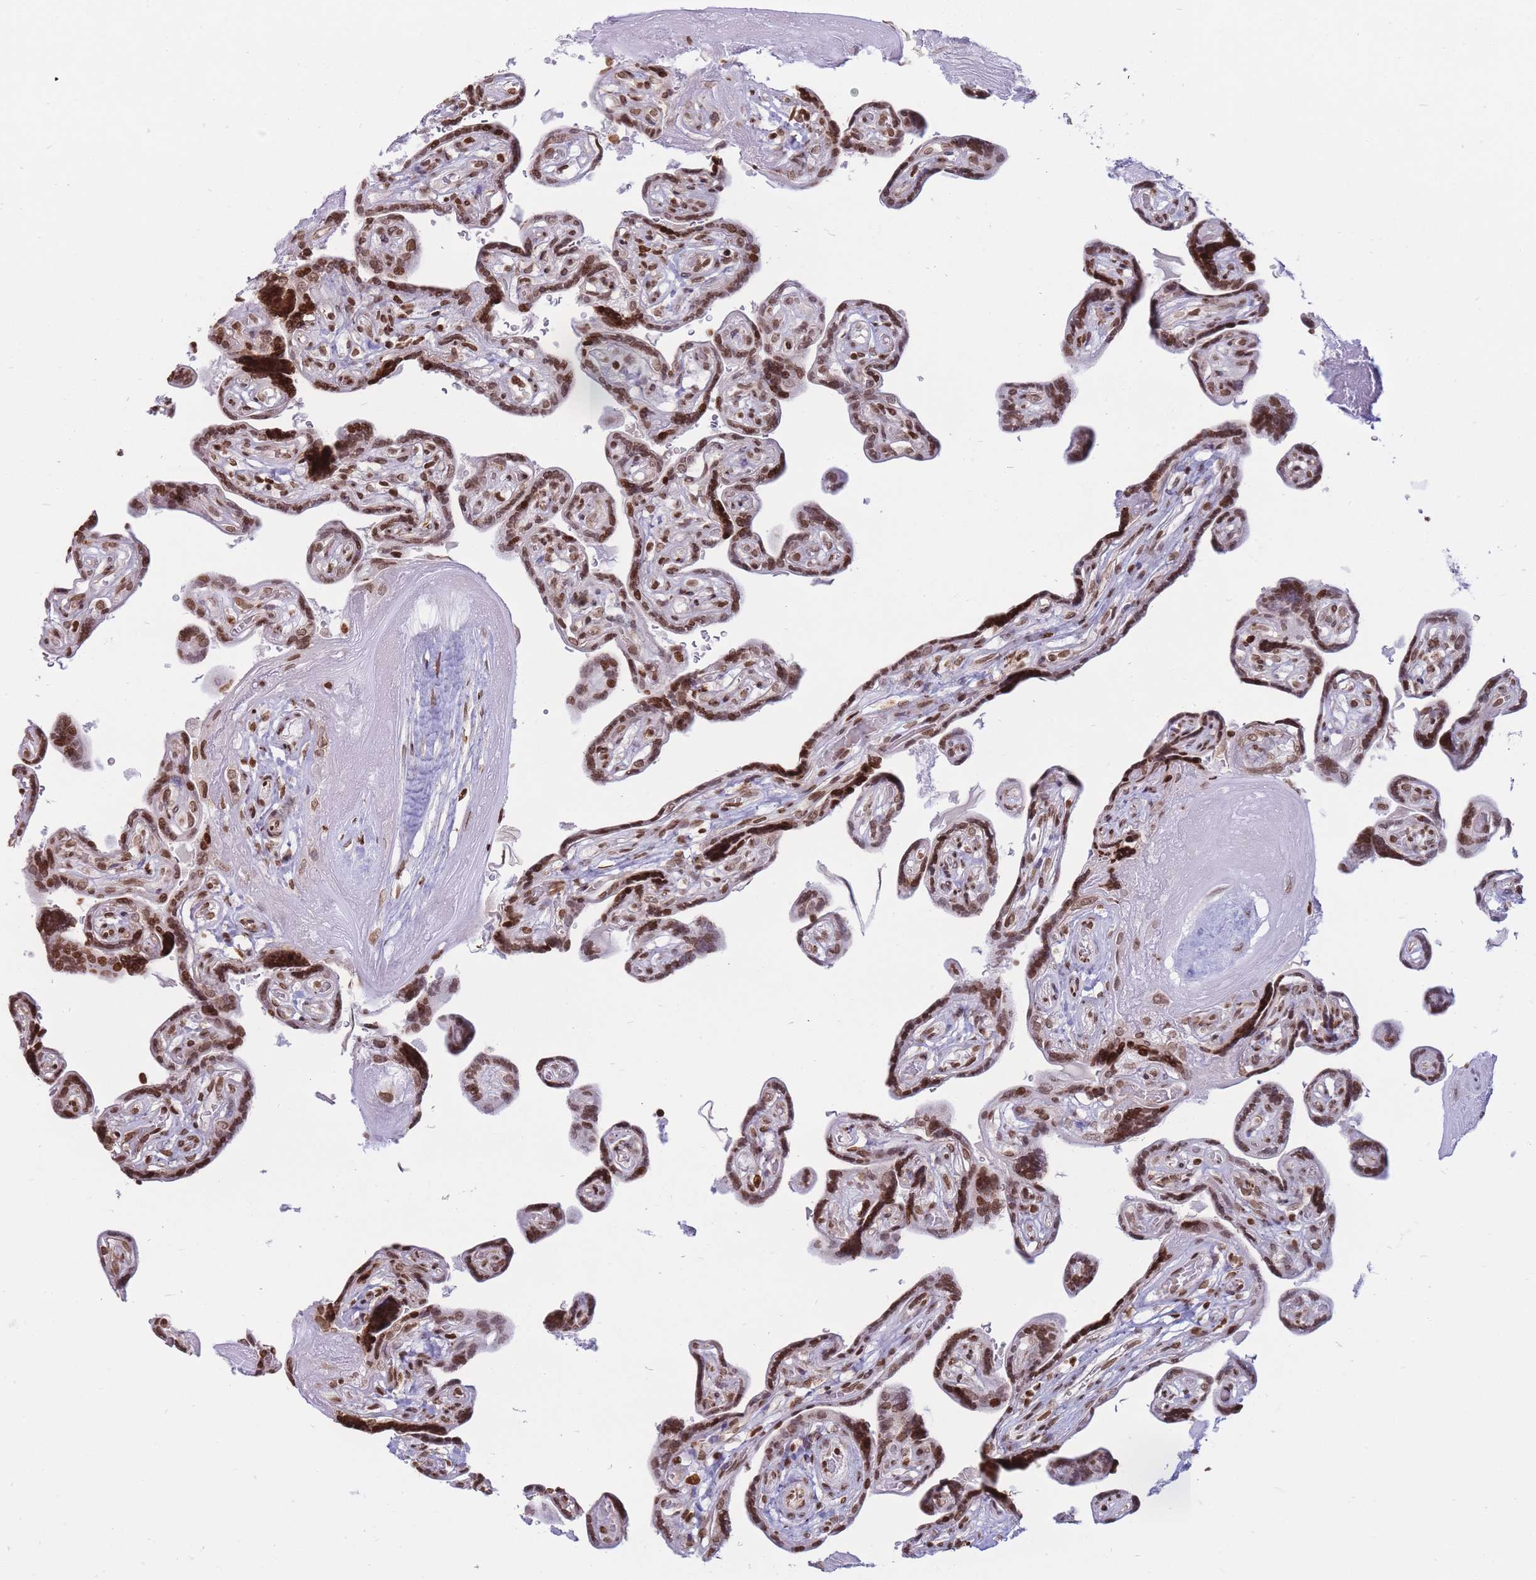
{"staining": {"intensity": "weak", "quantity": ">75%", "location": "nuclear"}, "tissue": "placenta", "cell_type": "Decidual cells", "image_type": "normal", "snomed": [{"axis": "morphology", "description": "Normal tissue, NOS"}, {"axis": "topography", "description": "Placenta"}], "caption": "Placenta stained with DAB (3,3'-diaminobenzidine) immunohistochemistry (IHC) reveals low levels of weak nuclear positivity in approximately >75% of decidual cells.", "gene": "SHISAL1", "patient": {"sex": "female", "age": 32}}